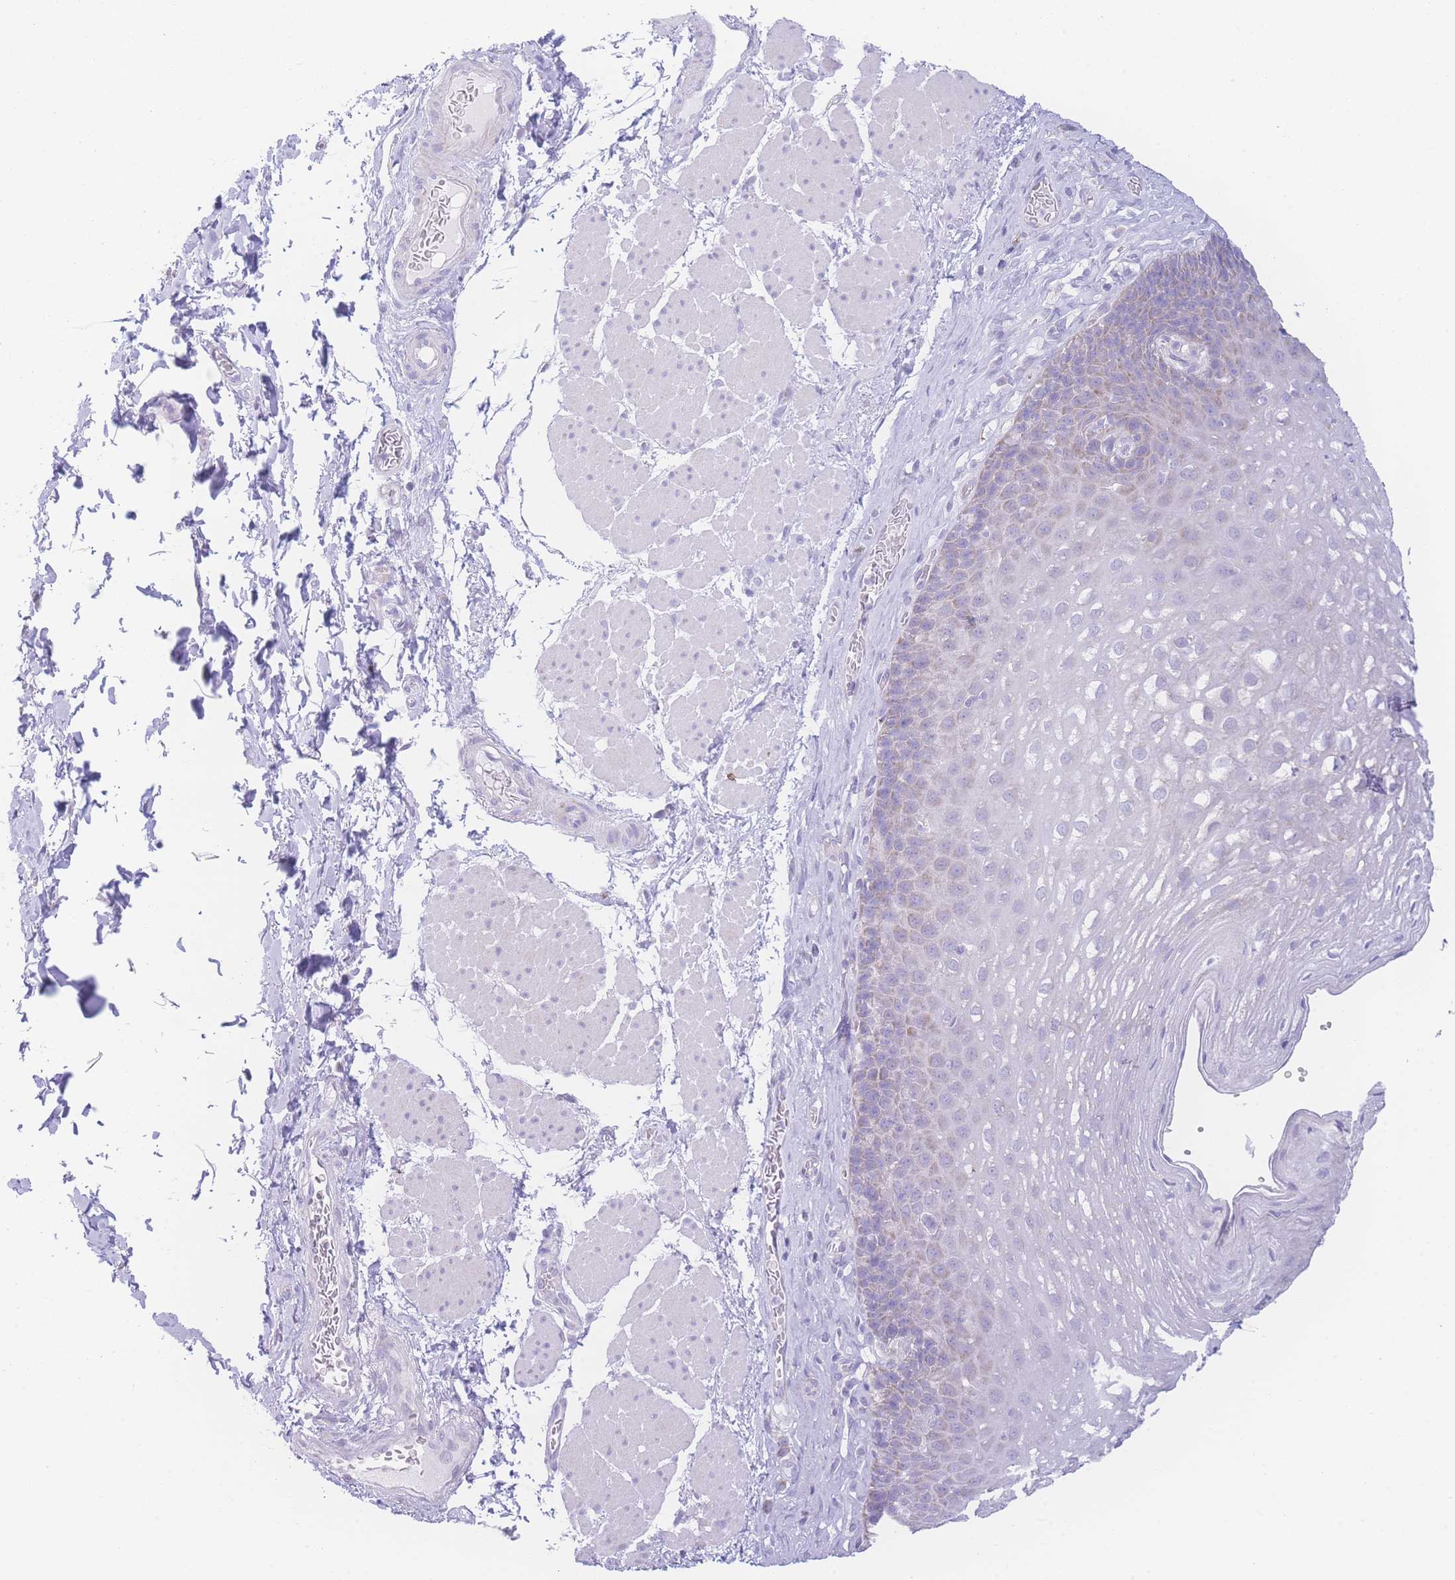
{"staining": {"intensity": "negative", "quantity": "none", "location": "none"}, "tissue": "esophagus", "cell_type": "Squamous epithelial cells", "image_type": "normal", "snomed": [{"axis": "morphology", "description": "Normal tissue, NOS"}, {"axis": "topography", "description": "Esophagus"}], "caption": "DAB immunohistochemical staining of normal human esophagus demonstrates no significant expression in squamous epithelial cells.", "gene": "NBEAL1", "patient": {"sex": "female", "age": 66}}